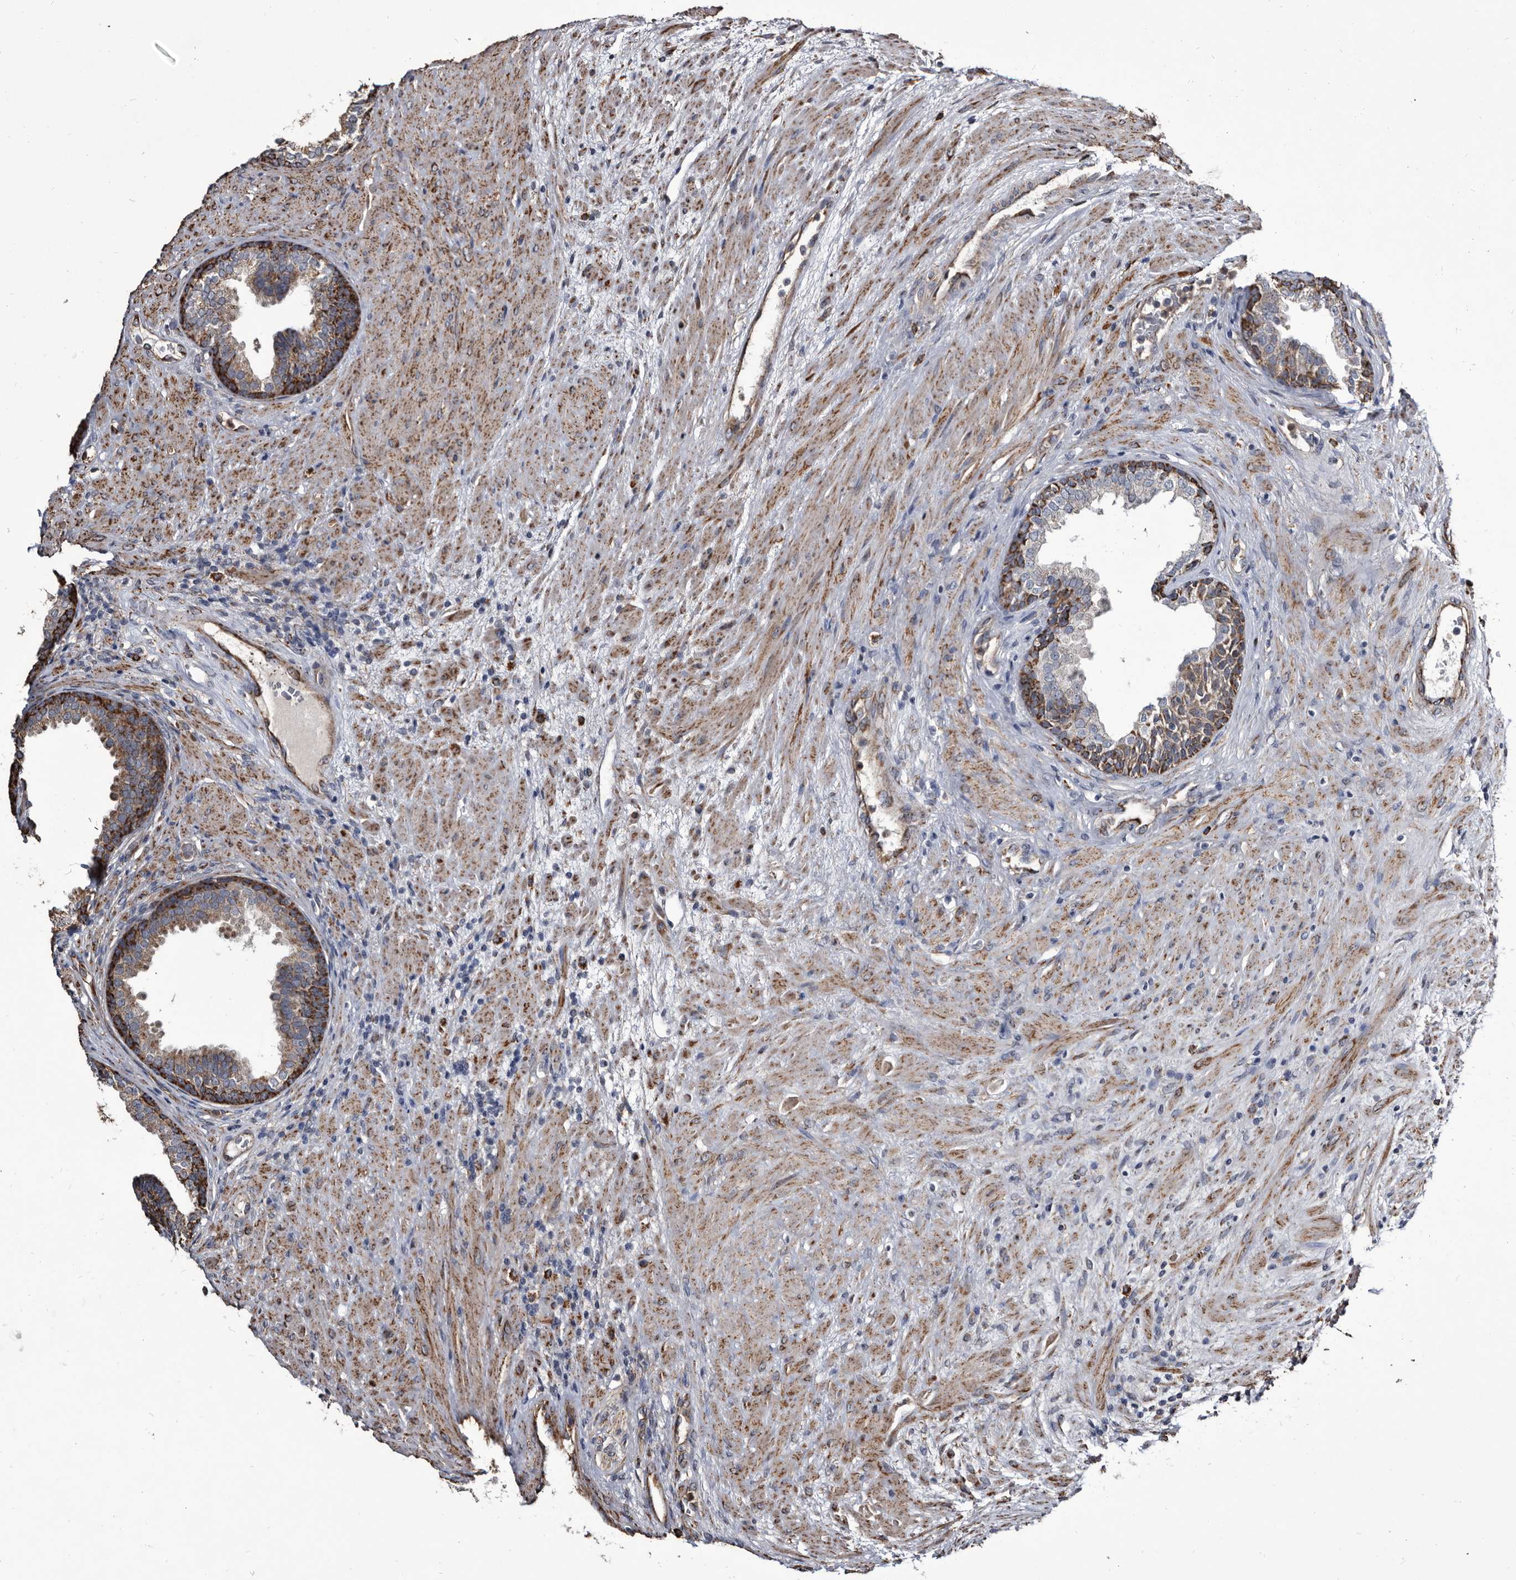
{"staining": {"intensity": "strong", "quantity": "<25%", "location": "cytoplasmic/membranous"}, "tissue": "prostate", "cell_type": "Glandular cells", "image_type": "normal", "snomed": [{"axis": "morphology", "description": "Normal tissue, NOS"}, {"axis": "topography", "description": "Prostate"}], "caption": "Unremarkable prostate exhibits strong cytoplasmic/membranous staining in about <25% of glandular cells, visualized by immunohistochemistry. (brown staining indicates protein expression, while blue staining denotes nuclei).", "gene": "CTSA", "patient": {"sex": "male", "age": 76}}